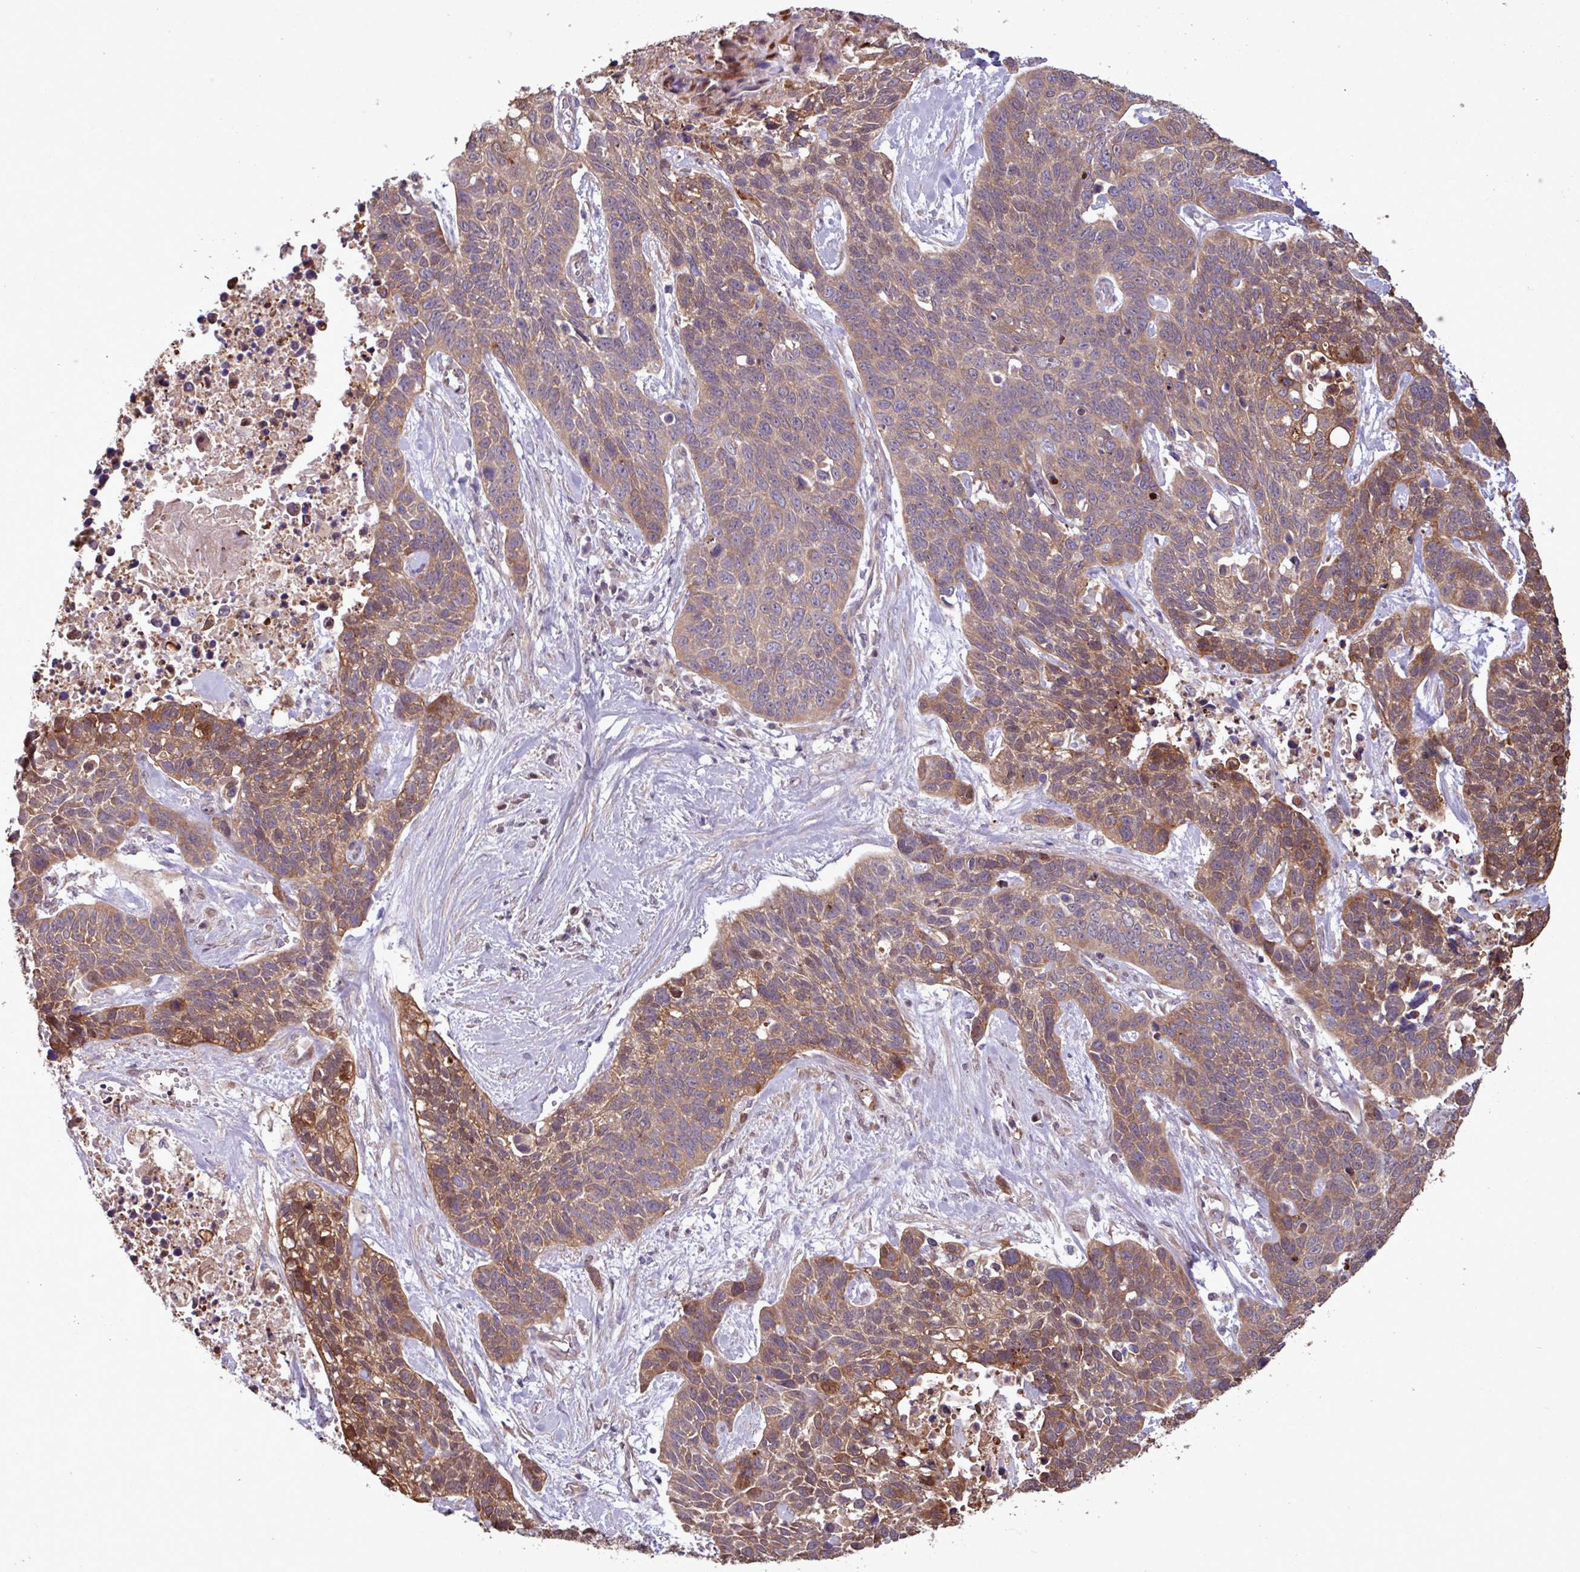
{"staining": {"intensity": "moderate", "quantity": ">75%", "location": "cytoplasmic/membranous"}, "tissue": "lung cancer", "cell_type": "Tumor cells", "image_type": "cancer", "snomed": [{"axis": "morphology", "description": "Squamous cell carcinoma, NOS"}, {"axis": "topography", "description": "Lung"}], "caption": "Squamous cell carcinoma (lung) stained for a protein (brown) reveals moderate cytoplasmic/membranous positive staining in approximately >75% of tumor cells.", "gene": "PDPR", "patient": {"sex": "male", "age": 62}}